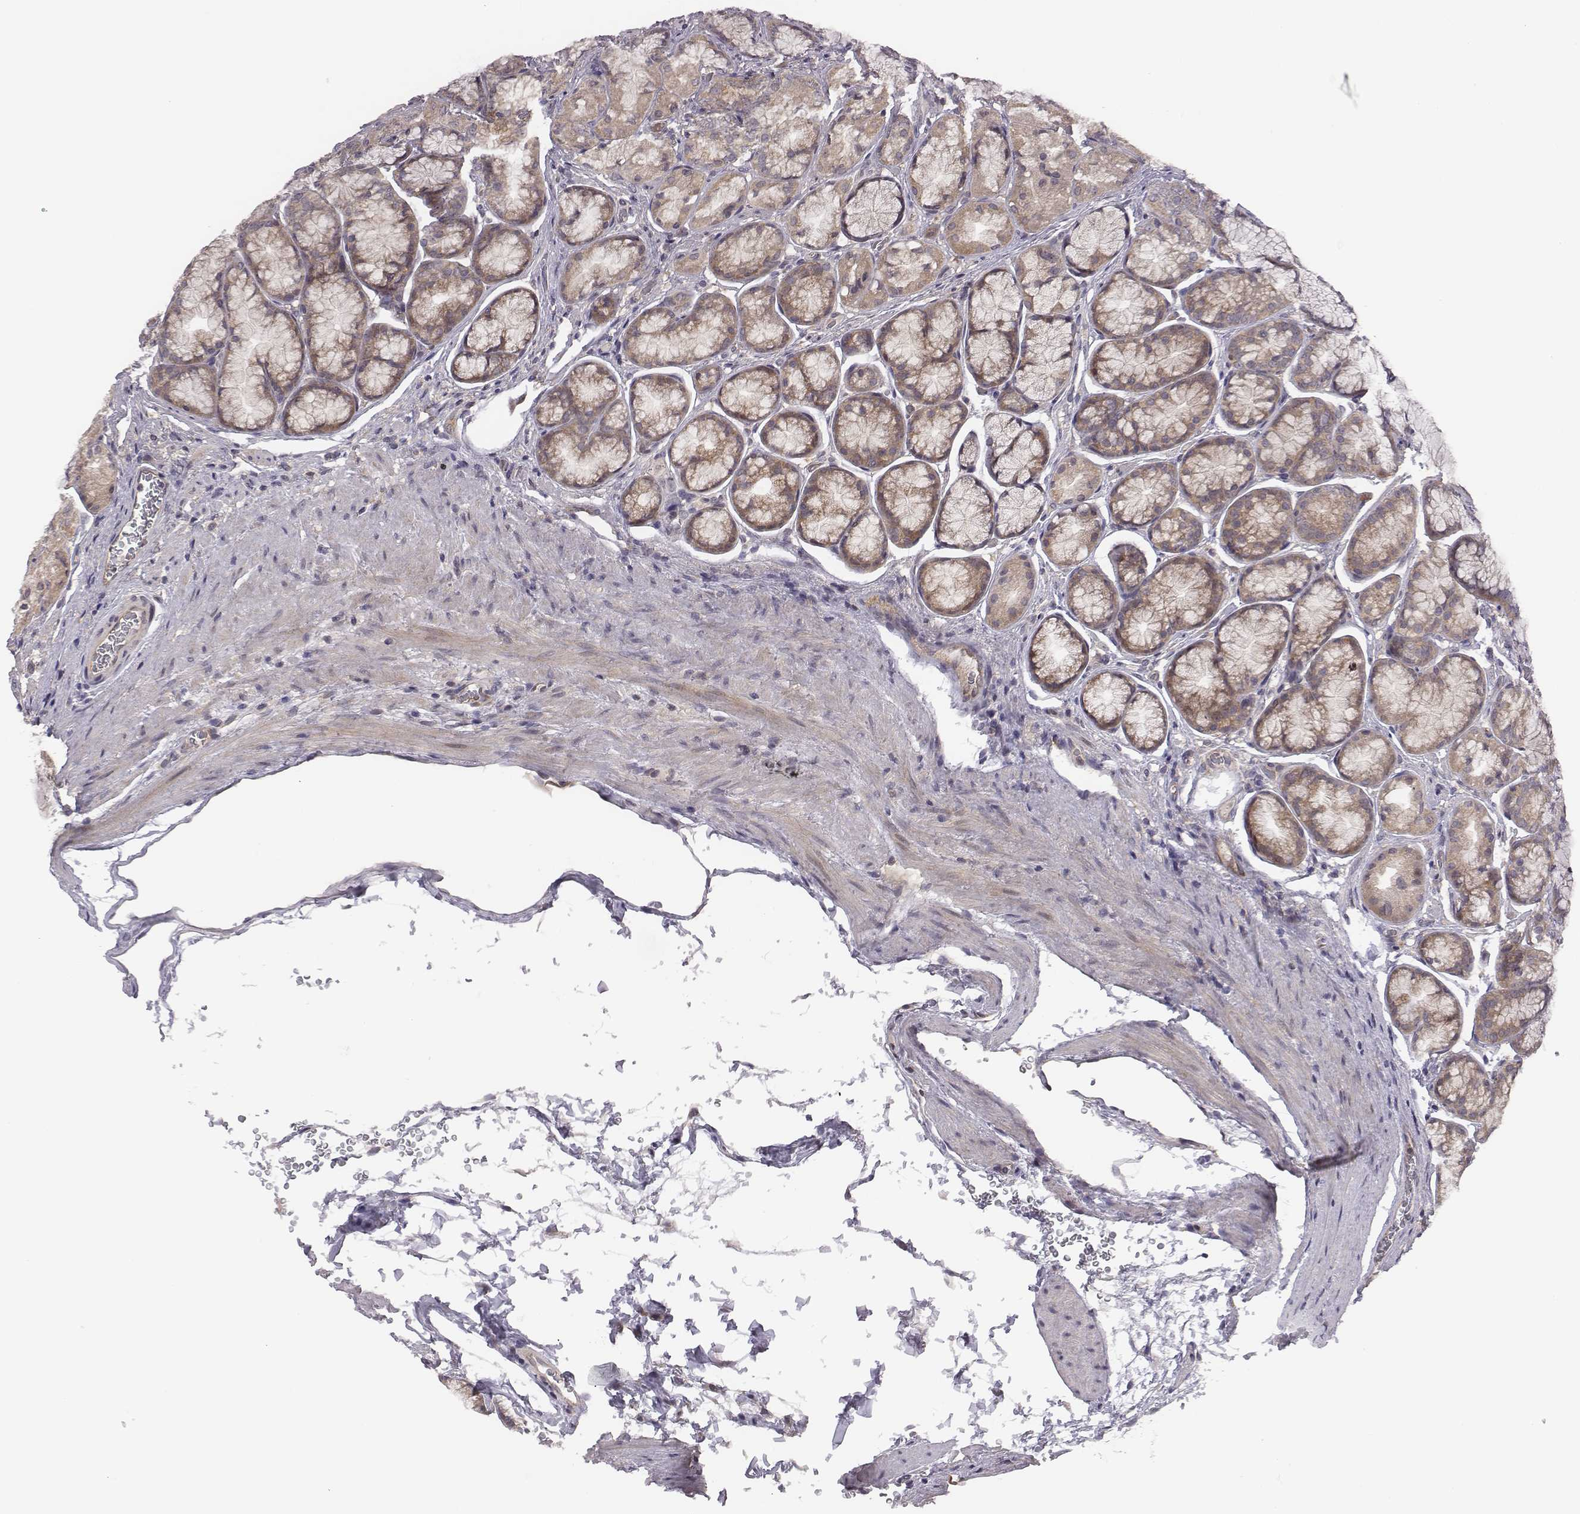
{"staining": {"intensity": "moderate", "quantity": ">75%", "location": "cytoplasmic/membranous"}, "tissue": "stomach", "cell_type": "Glandular cells", "image_type": "normal", "snomed": [{"axis": "morphology", "description": "Normal tissue, NOS"}, {"axis": "morphology", "description": "Adenocarcinoma, NOS"}, {"axis": "morphology", "description": "Adenocarcinoma, High grade"}, {"axis": "topography", "description": "Stomach, upper"}, {"axis": "topography", "description": "Stomach"}], "caption": "The micrograph reveals immunohistochemical staining of benign stomach. There is moderate cytoplasmic/membranous positivity is seen in about >75% of glandular cells. (IHC, brightfield microscopy, high magnification).", "gene": "SMURF2", "patient": {"sex": "female", "age": 65}}